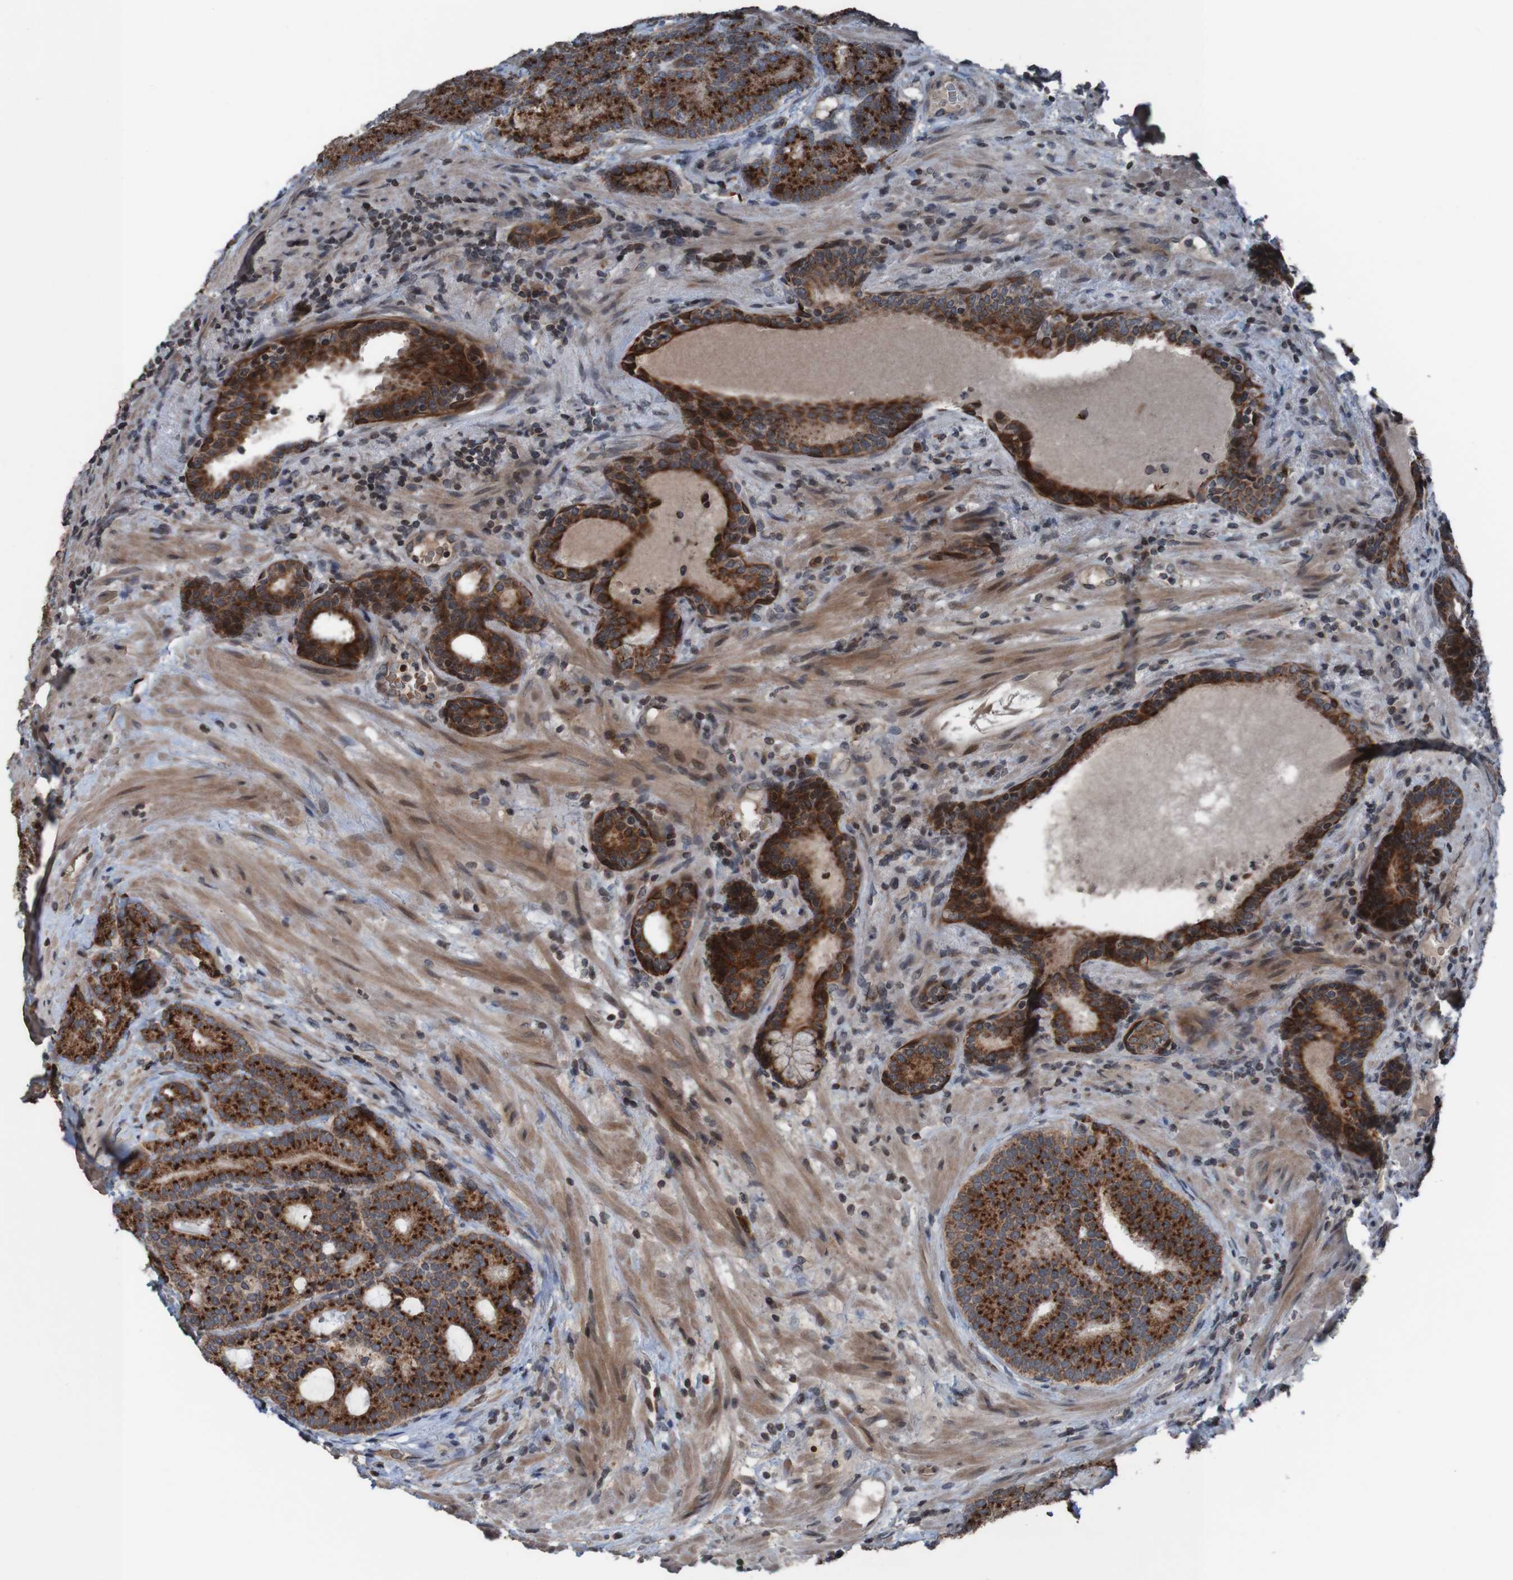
{"staining": {"intensity": "strong", "quantity": ">75%", "location": "cytoplasmic/membranous"}, "tissue": "prostate cancer", "cell_type": "Tumor cells", "image_type": "cancer", "snomed": [{"axis": "morphology", "description": "Adenocarcinoma, High grade"}, {"axis": "topography", "description": "Prostate"}], "caption": "Strong cytoplasmic/membranous expression is seen in approximately >75% of tumor cells in prostate high-grade adenocarcinoma.", "gene": "UNG", "patient": {"sex": "male", "age": 61}}